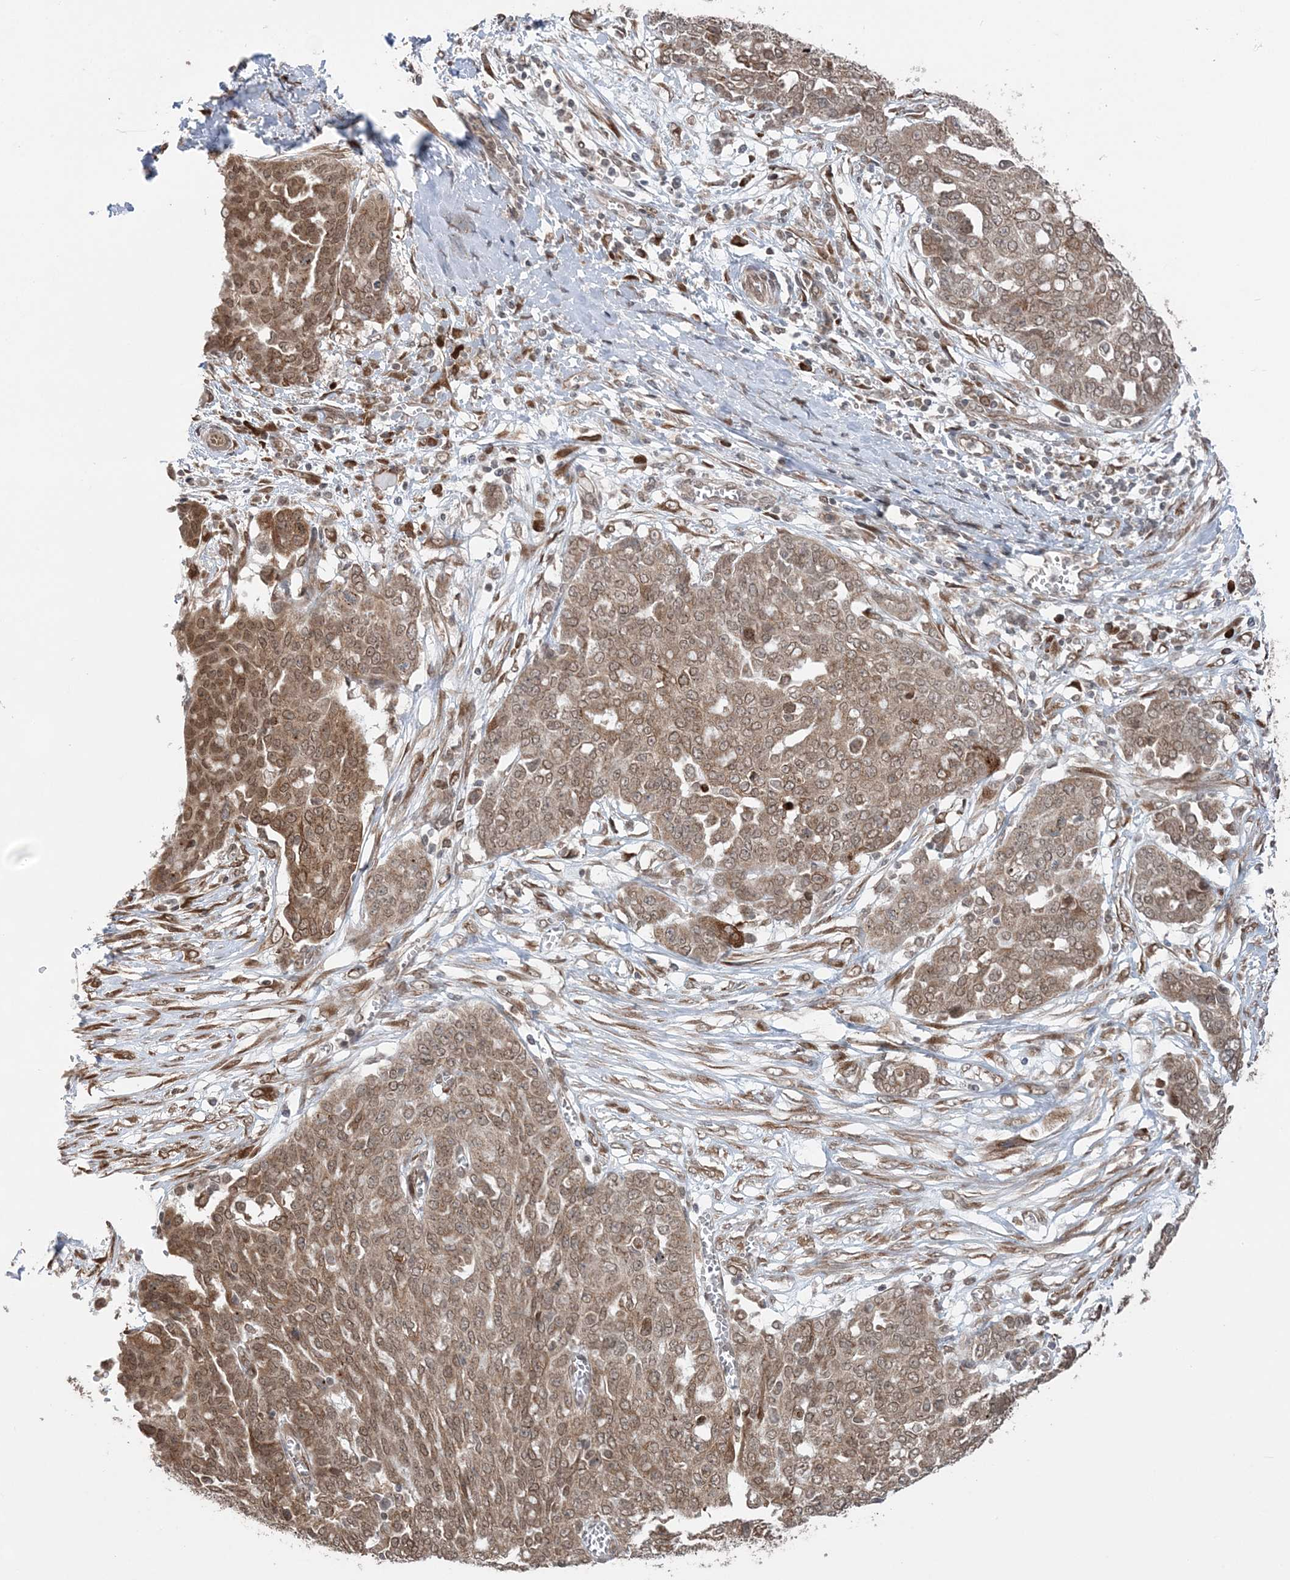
{"staining": {"intensity": "moderate", "quantity": ">75%", "location": "cytoplasmic/membranous,nuclear"}, "tissue": "ovarian cancer", "cell_type": "Tumor cells", "image_type": "cancer", "snomed": [{"axis": "morphology", "description": "Cystadenocarcinoma, serous, NOS"}, {"axis": "topography", "description": "Soft tissue"}, {"axis": "topography", "description": "Ovary"}], "caption": "Ovarian cancer stained for a protein (brown) reveals moderate cytoplasmic/membranous and nuclear positive staining in about >75% of tumor cells.", "gene": "TMED10", "patient": {"sex": "female", "age": 57}}